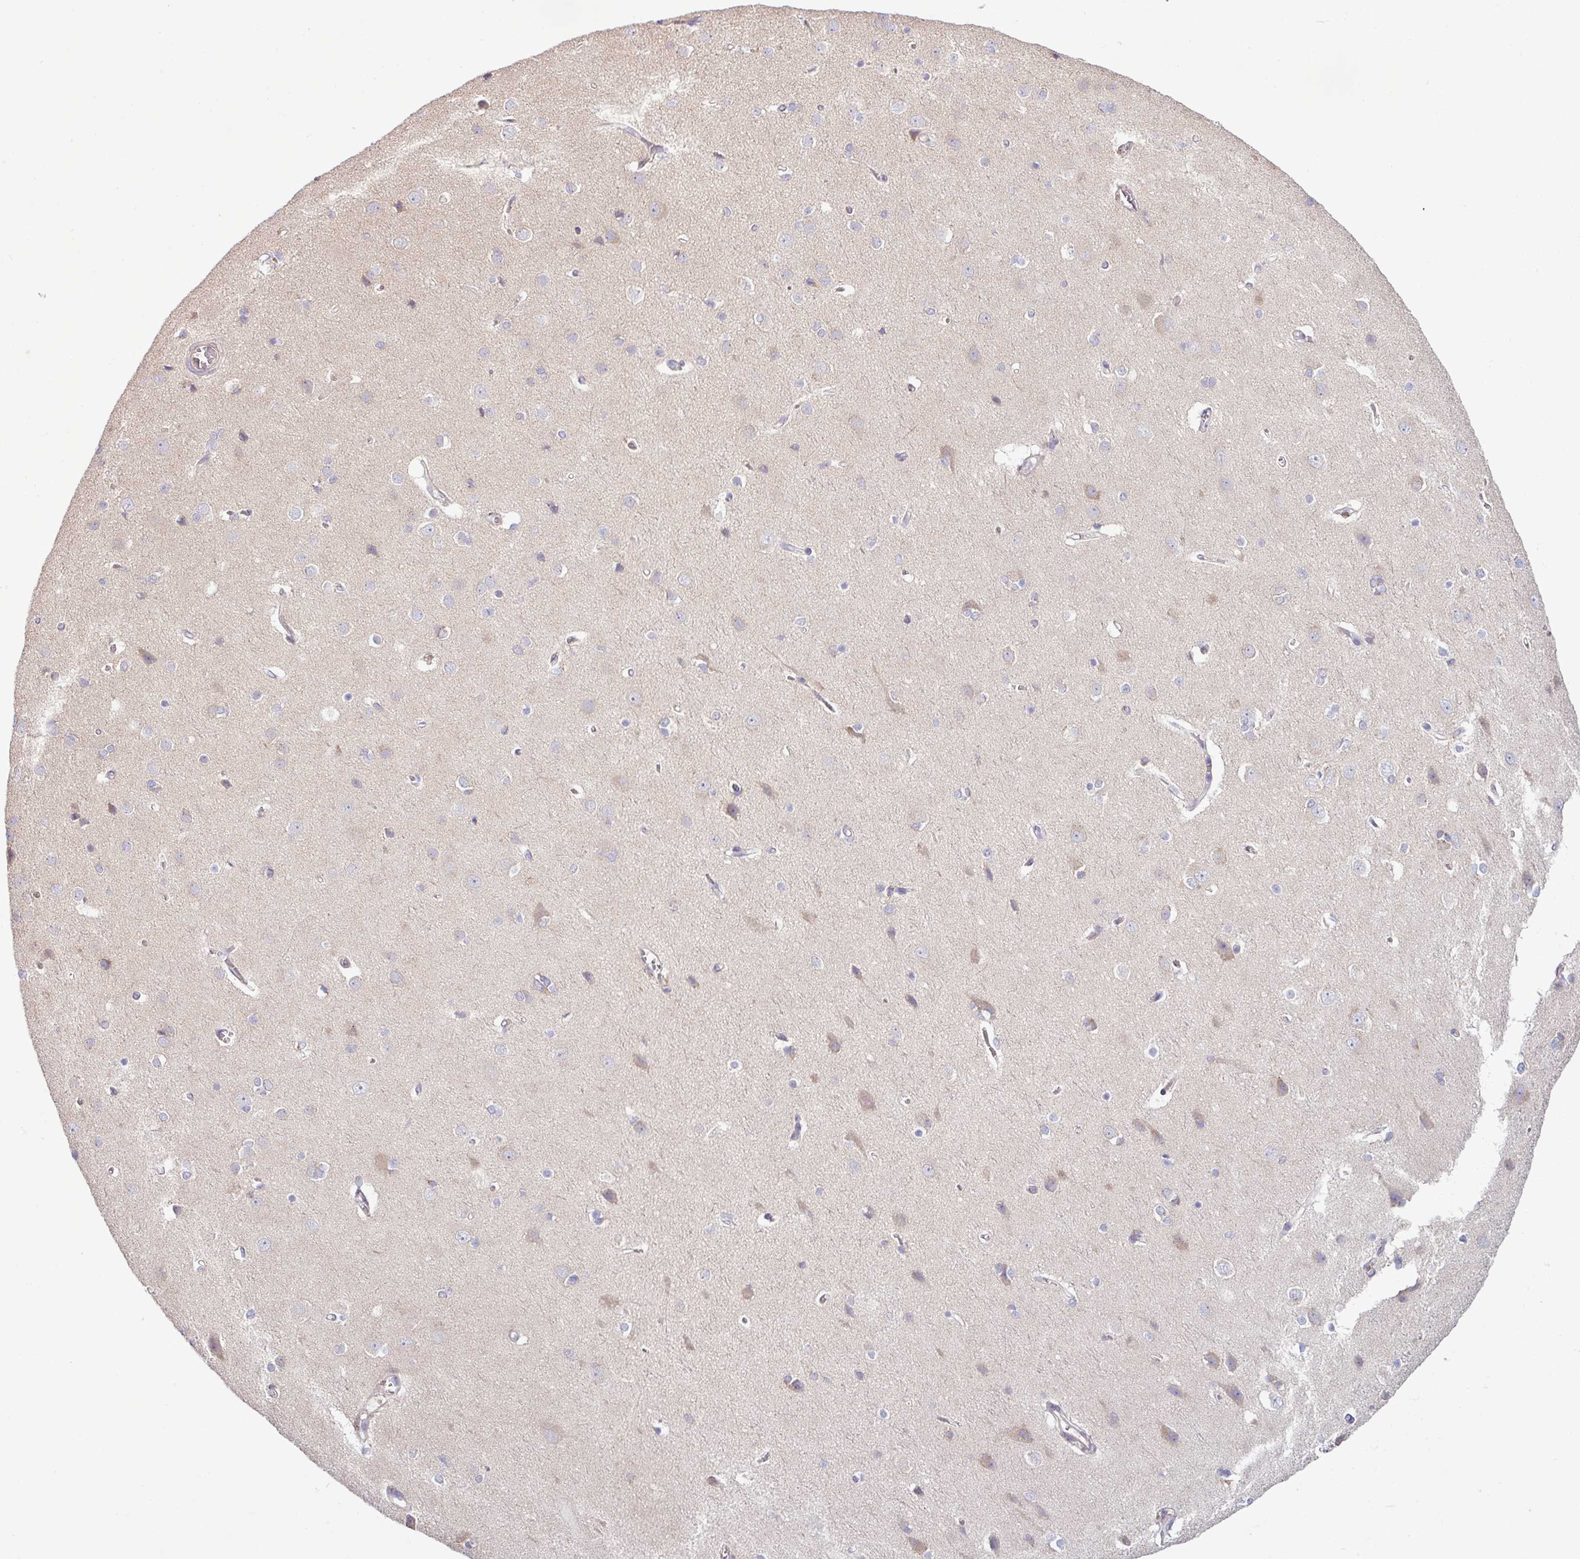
{"staining": {"intensity": "negative", "quantity": "none", "location": "none"}, "tissue": "cerebral cortex", "cell_type": "Endothelial cells", "image_type": "normal", "snomed": [{"axis": "morphology", "description": "Normal tissue, NOS"}, {"axis": "topography", "description": "Cerebral cortex"}], "caption": "This is an IHC image of benign human cerebral cortex. There is no expression in endothelial cells.", "gene": "AGAP4", "patient": {"sex": "male", "age": 37}}